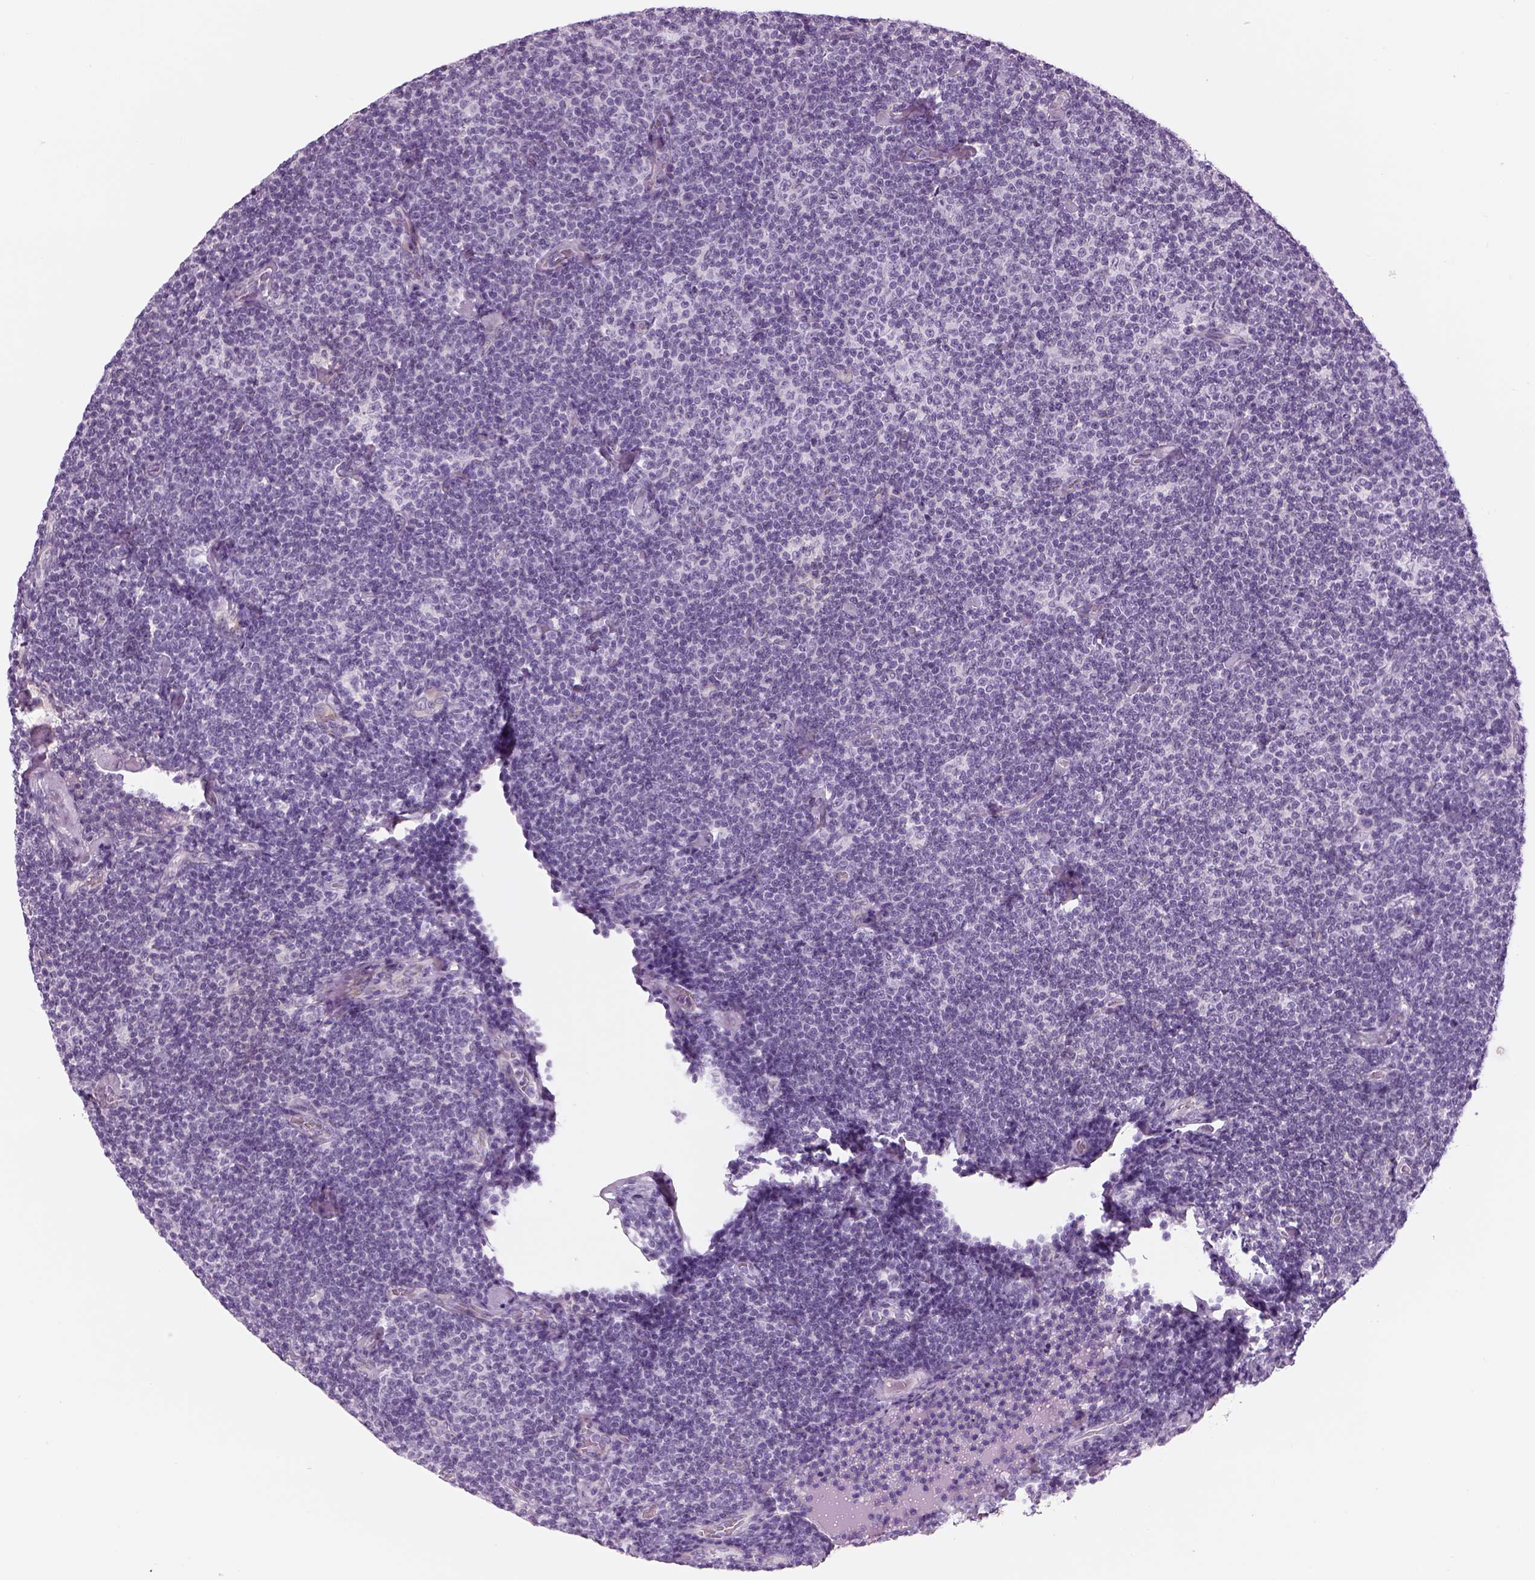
{"staining": {"intensity": "negative", "quantity": "none", "location": "none"}, "tissue": "lymphoma", "cell_type": "Tumor cells", "image_type": "cancer", "snomed": [{"axis": "morphology", "description": "Malignant lymphoma, non-Hodgkin's type, Low grade"}, {"axis": "topography", "description": "Lymph node"}], "caption": "Immunohistochemical staining of human malignant lymphoma, non-Hodgkin's type (low-grade) reveals no significant staining in tumor cells.", "gene": "KCNMB4", "patient": {"sex": "male", "age": 81}}